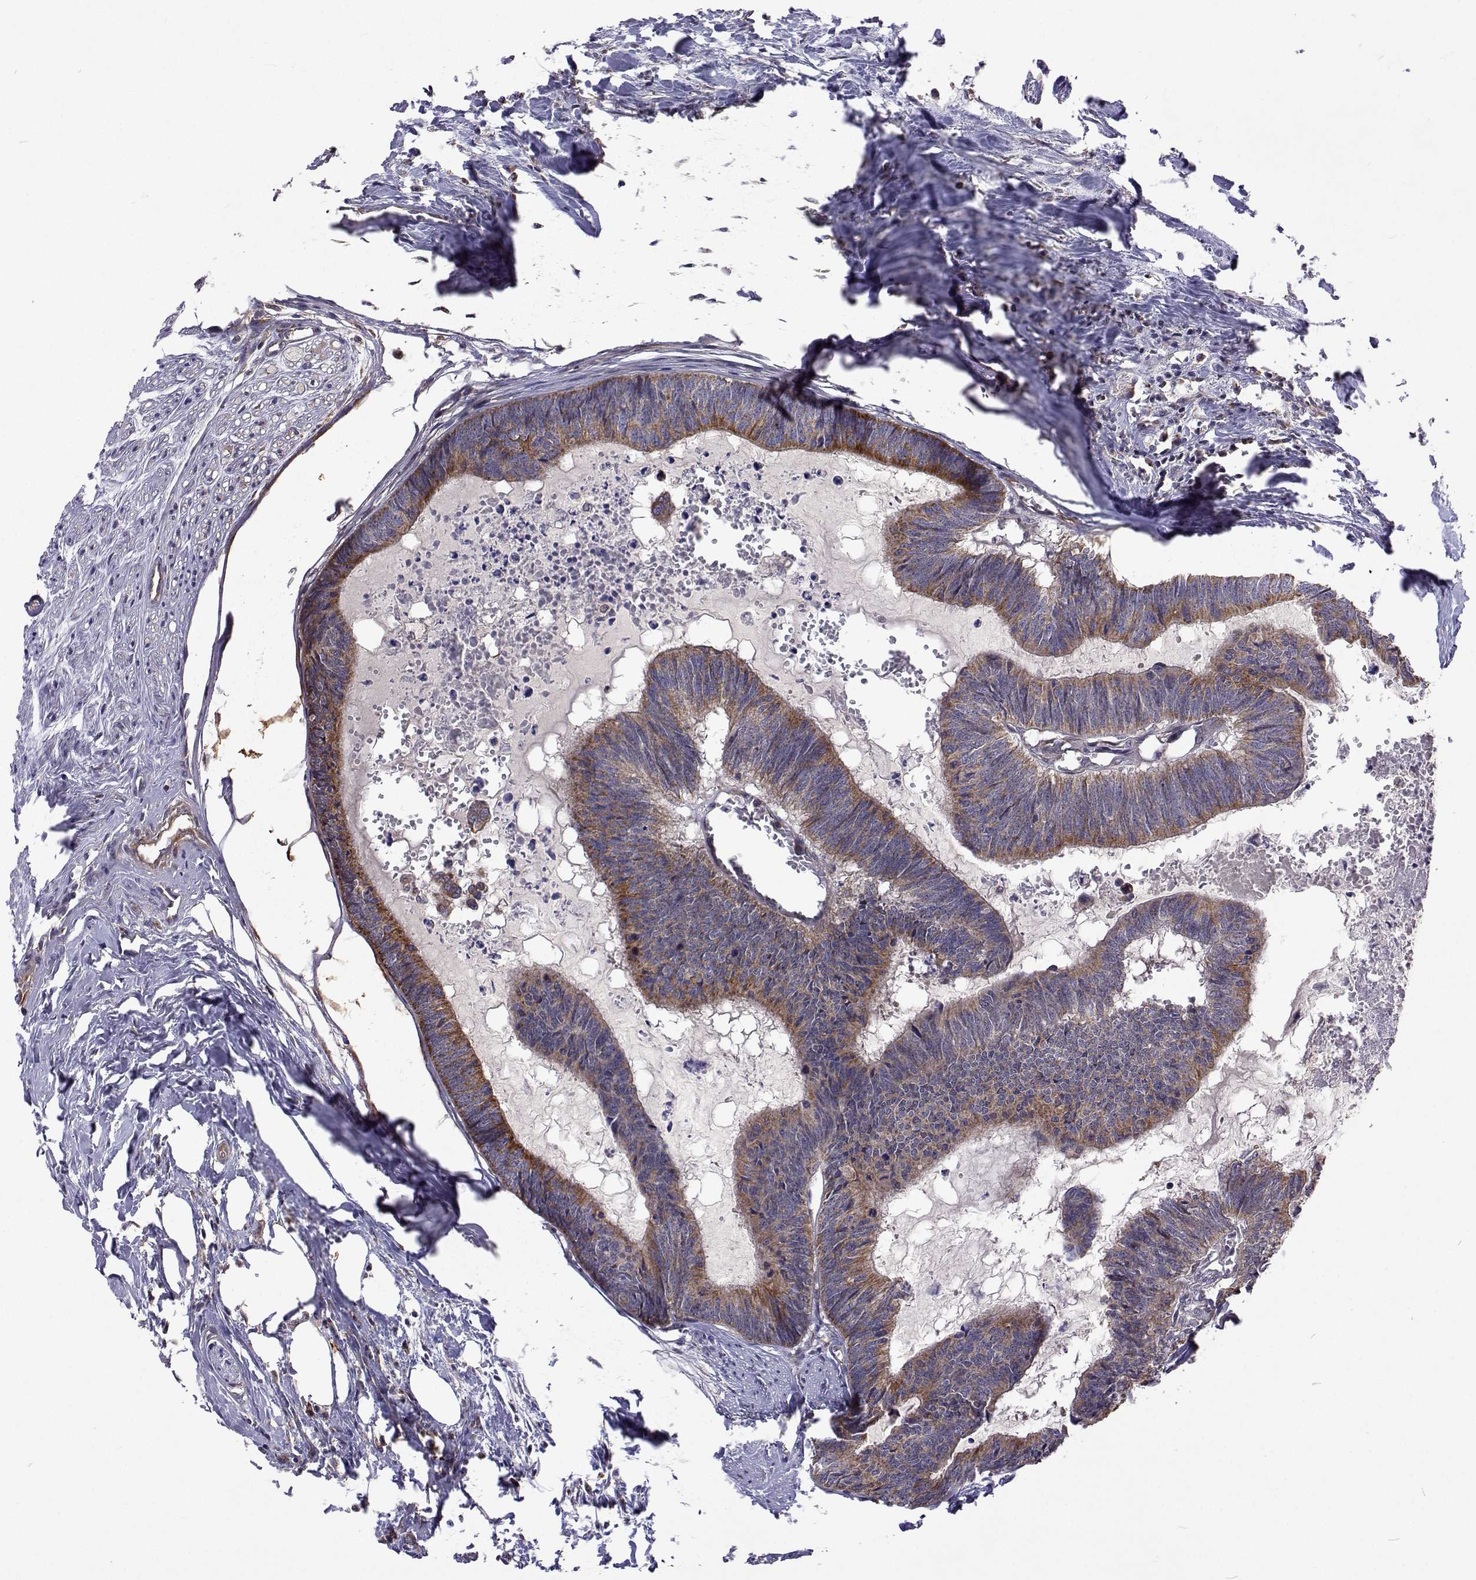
{"staining": {"intensity": "moderate", "quantity": "25%-75%", "location": "cytoplasmic/membranous"}, "tissue": "colorectal cancer", "cell_type": "Tumor cells", "image_type": "cancer", "snomed": [{"axis": "morphology", "description": "Adenocarcinoma, NOS"}, {"axis": "topography", "description": "Colon"}, {"axis": "topography", "description": "Rectum"}], "caption": "Colorectal cancer was stained to show a protein in brown. There is medium levels of moderate cytoplasmic/membranous expression in about 25%-75% of tumor cells.", "gene": "DHTKD1", "patient": {"sex": "male", "age": 57}}